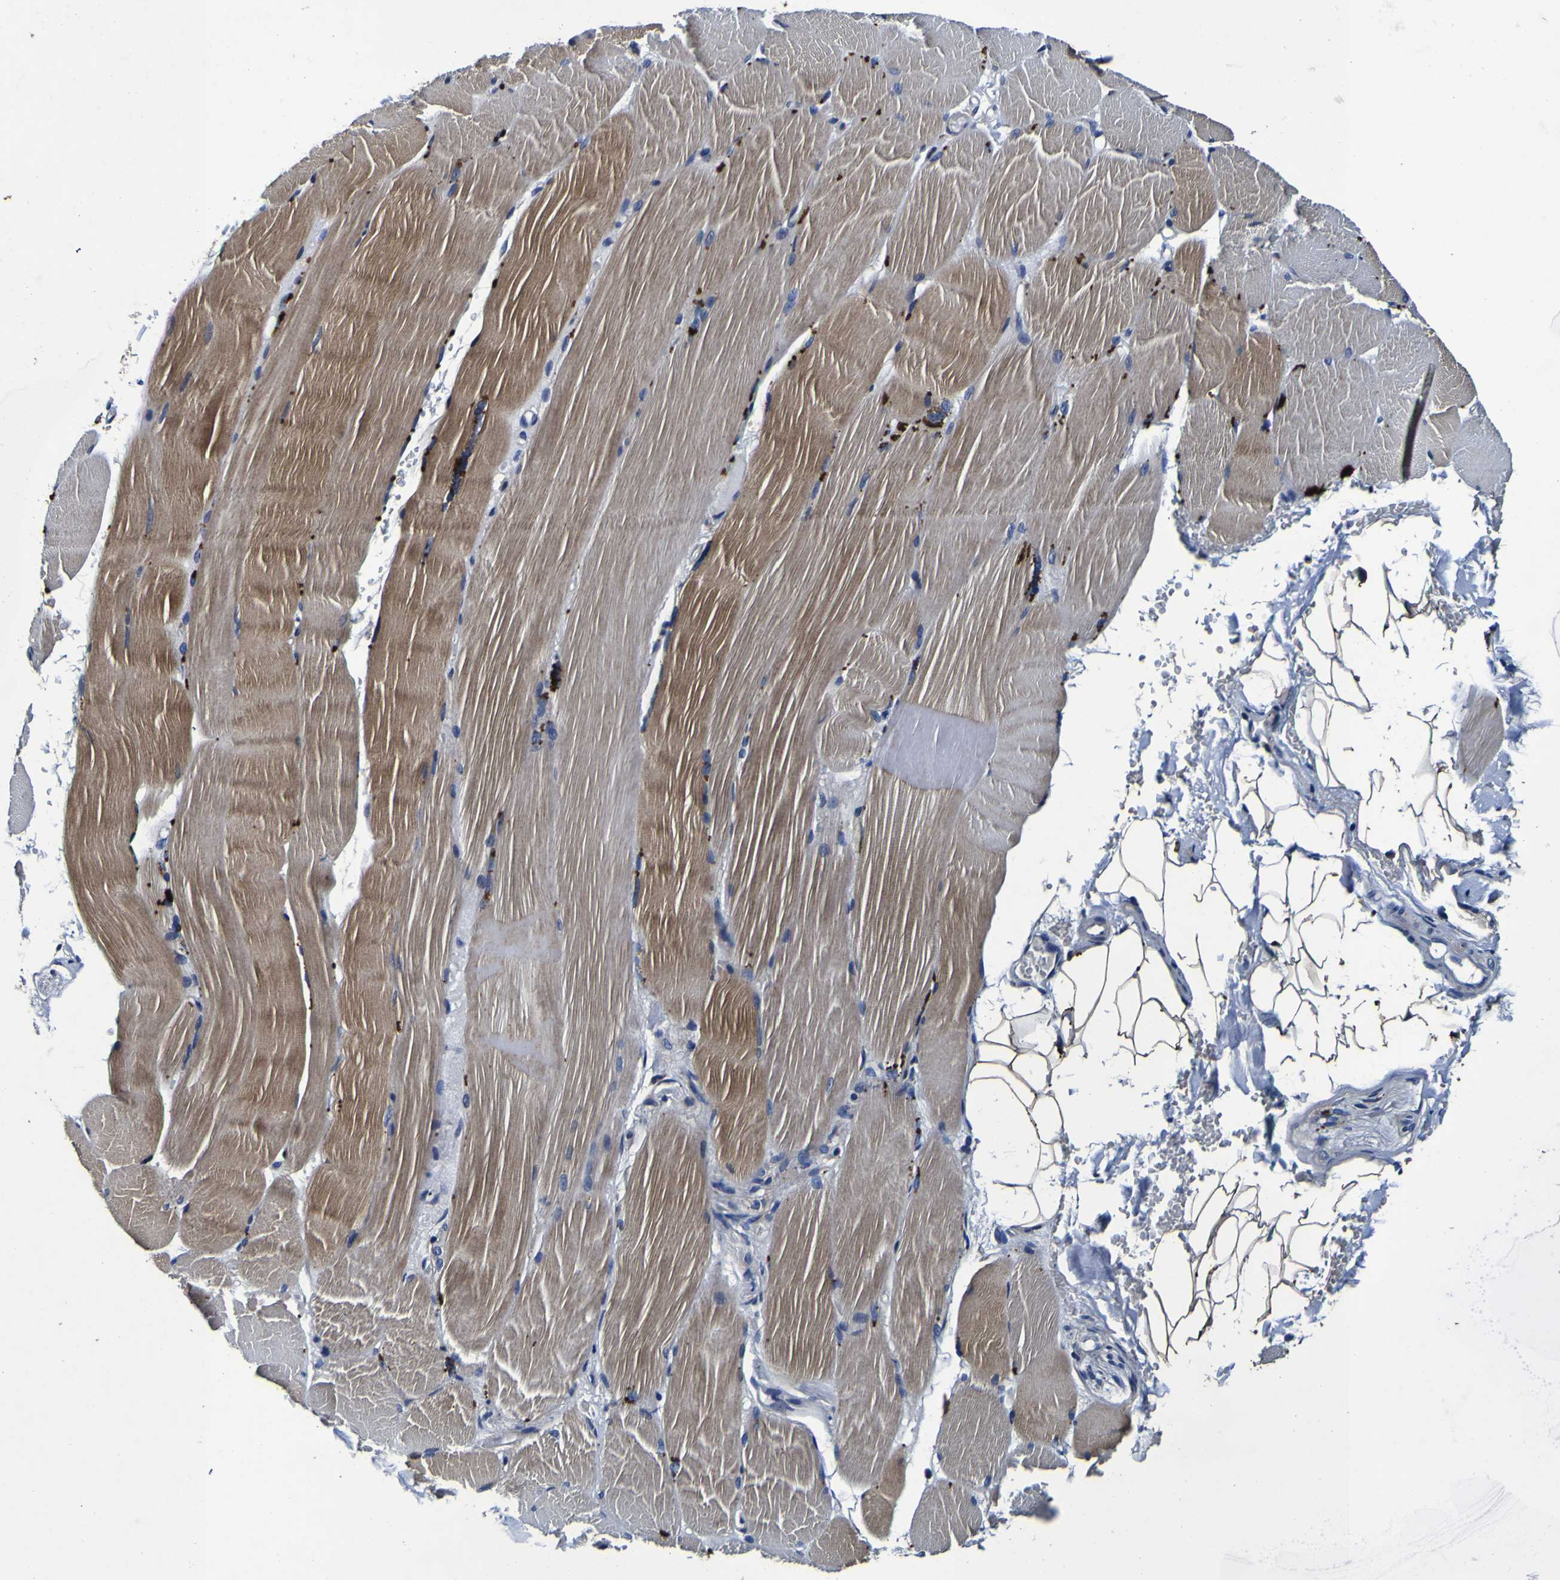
{"staining": {"intensity": "moderate", "quantity": ">75%", "location": "cytoplasmic/membranous"}, "tissue": "skeletal muscle", "cell_type": "Myocytes", "image_type": "normal", "snomed": [{"axis": "morphology", "description": "Normal tissue, NOS"}, {"axis": "topography", "description": "Skin"}, {"axis": "topography", "description": "Skeletal muscle"}], "caption": "Benign skeletal muscle reveals moderate cytoplasmic/membranous expression in approximately >75% of myocytes, visualized by immunohistochemistry.", "gene": "PANK4", "patient": {"sex": "male", "age": 83}}